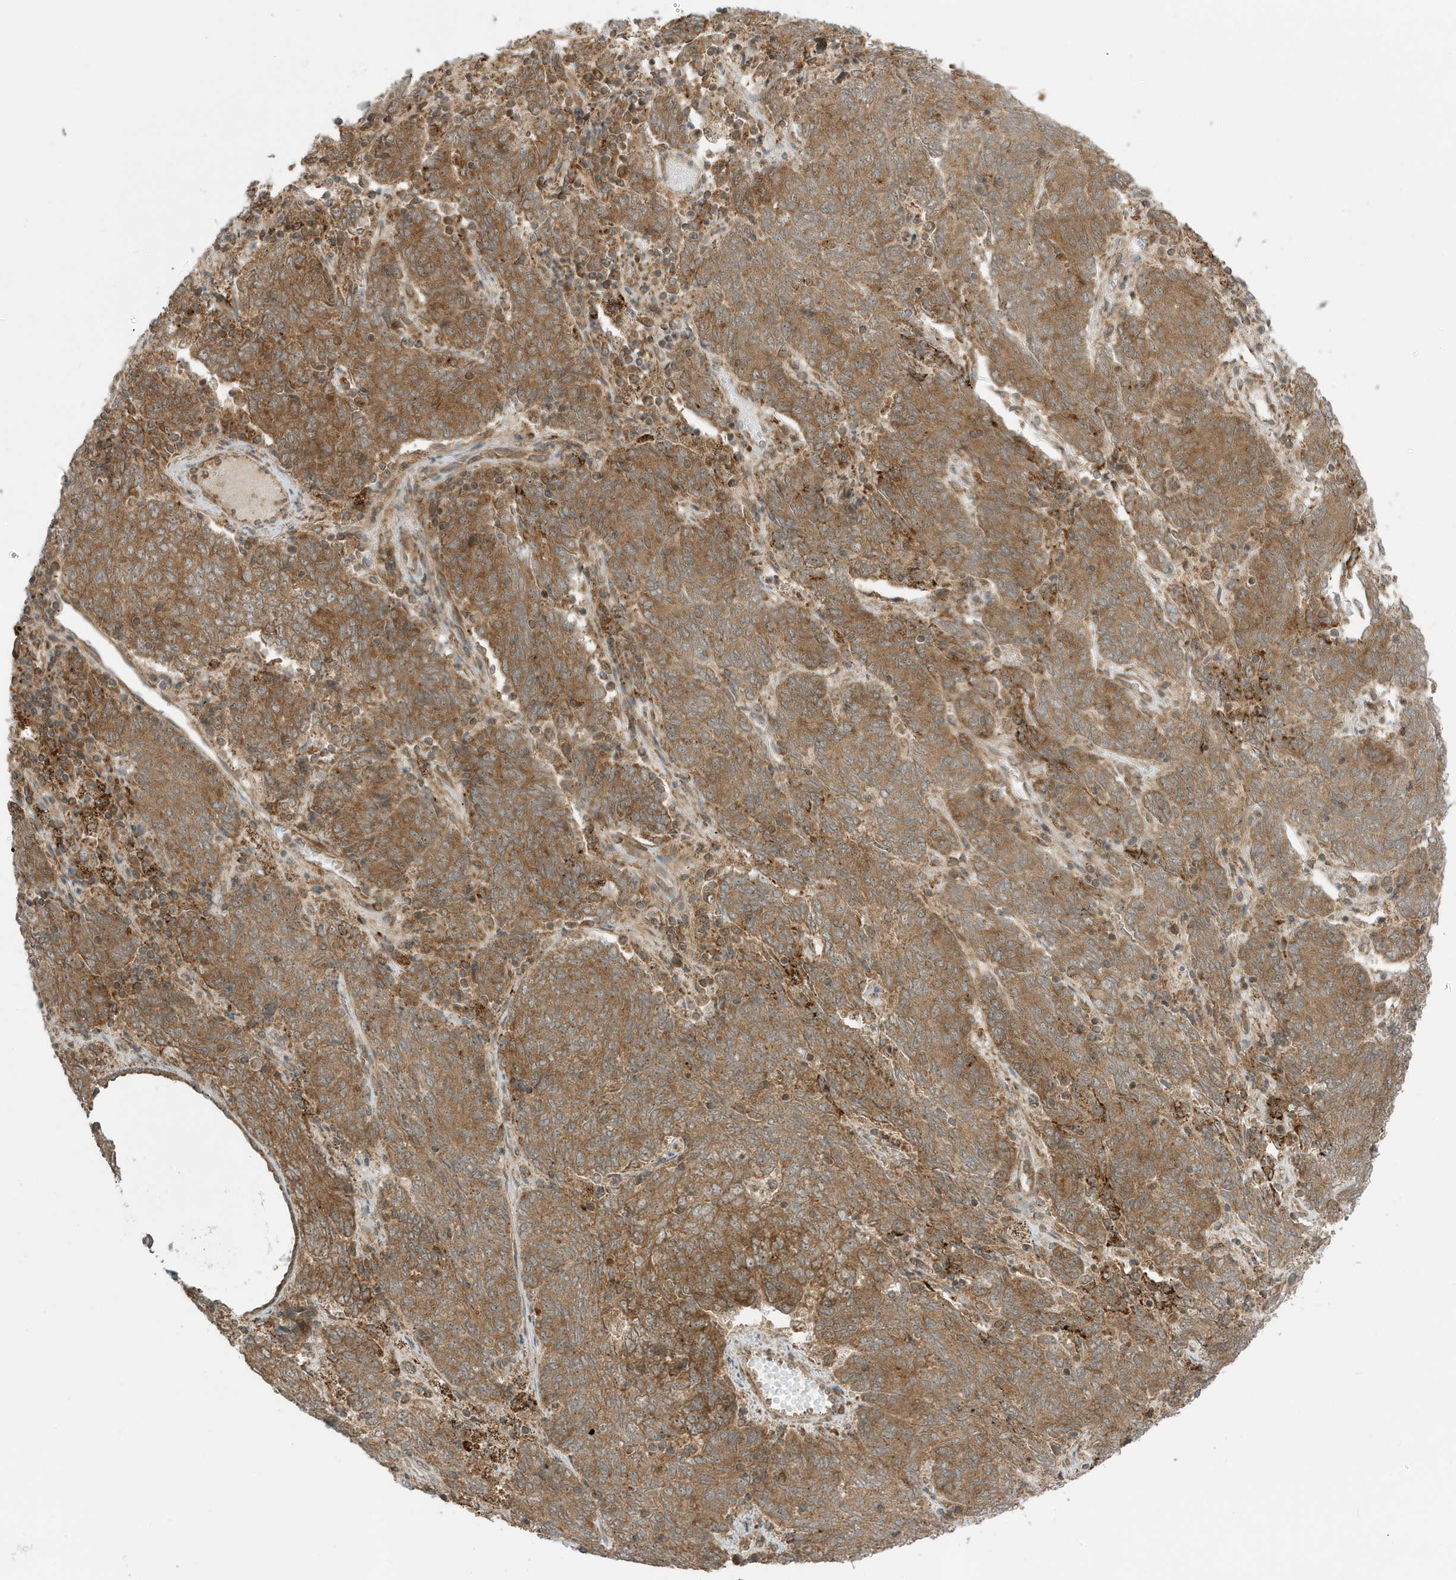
{"staining": {"intensity": "strong", "quantity": ">75%", "location": "cytoplasmic/membranous"}, "tissue": "endometrial cancer", "cell_type": "Tumor cells", "image_type": "cancer", "snomed": [{"axis": "morphology", "description": "Adenocarcinoma, NOS"}, {"axis": "topography", "description": "Endometrium"}], "caption": "A brown stain shows strong cytoplasmic/membranous expression of a protein in human endometrial adenocarcinoma tumor cells.", "gene": "DHX36", "patient": {"sex": "female", "age": 80}}